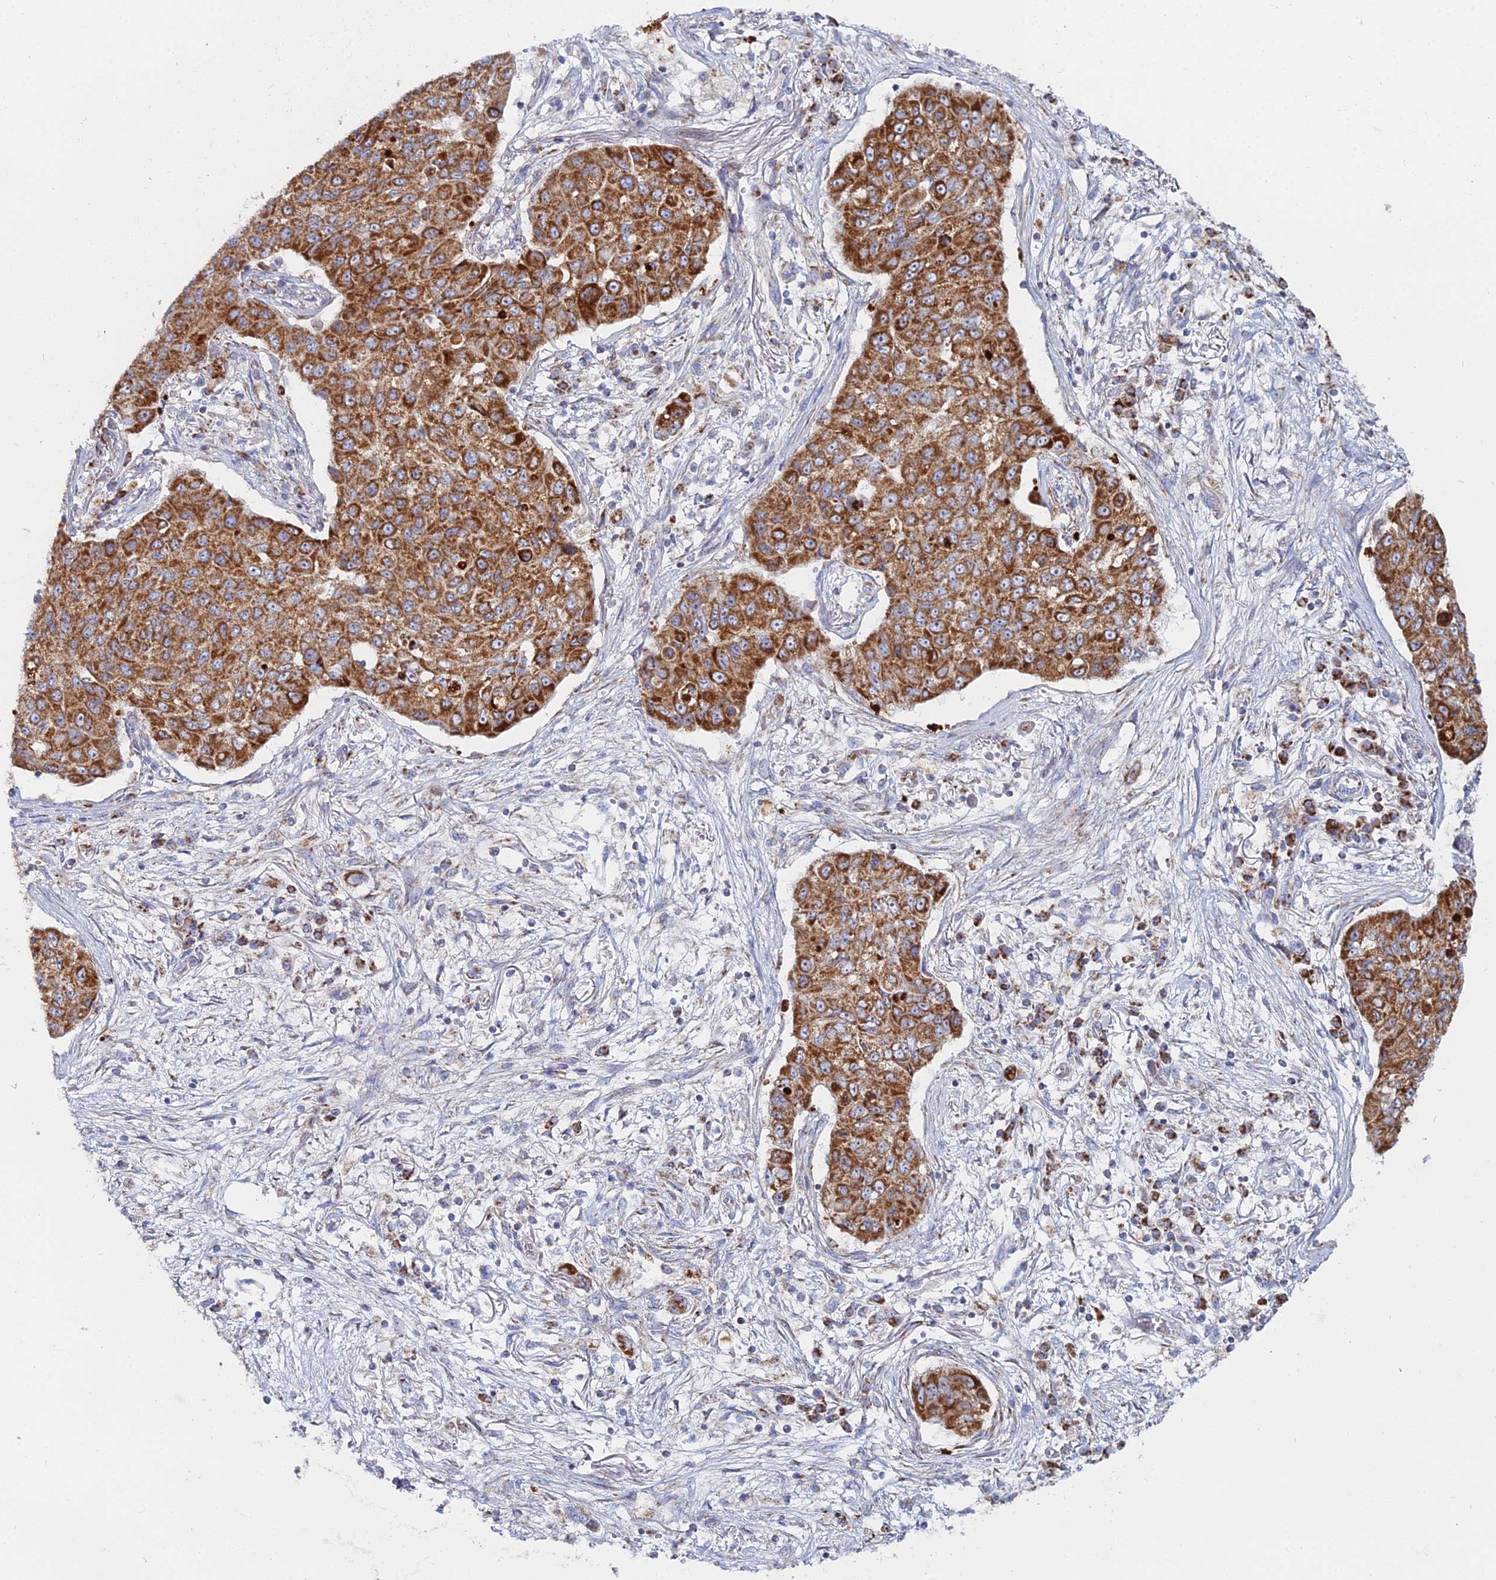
{"staining": {"intensity": "strong", "quantity": ">75%", "location": "cytoplasmic/membranous"}, "tissue": "lung cancer", "cell_type": "Tumor cells", "image_type": "cancer", "snomed": [{"axis": "morphology", "description": "Squamous cell carcinoma, NOS"}, {"axis": "topography", "description": "Lung"}], "caption": "Human squamous cell carcinoma (lung) stained with a protein marker shows strong staining in tumor cells.", "gene": "MPC1", "patient": {"sex": "male", "age": 74}}